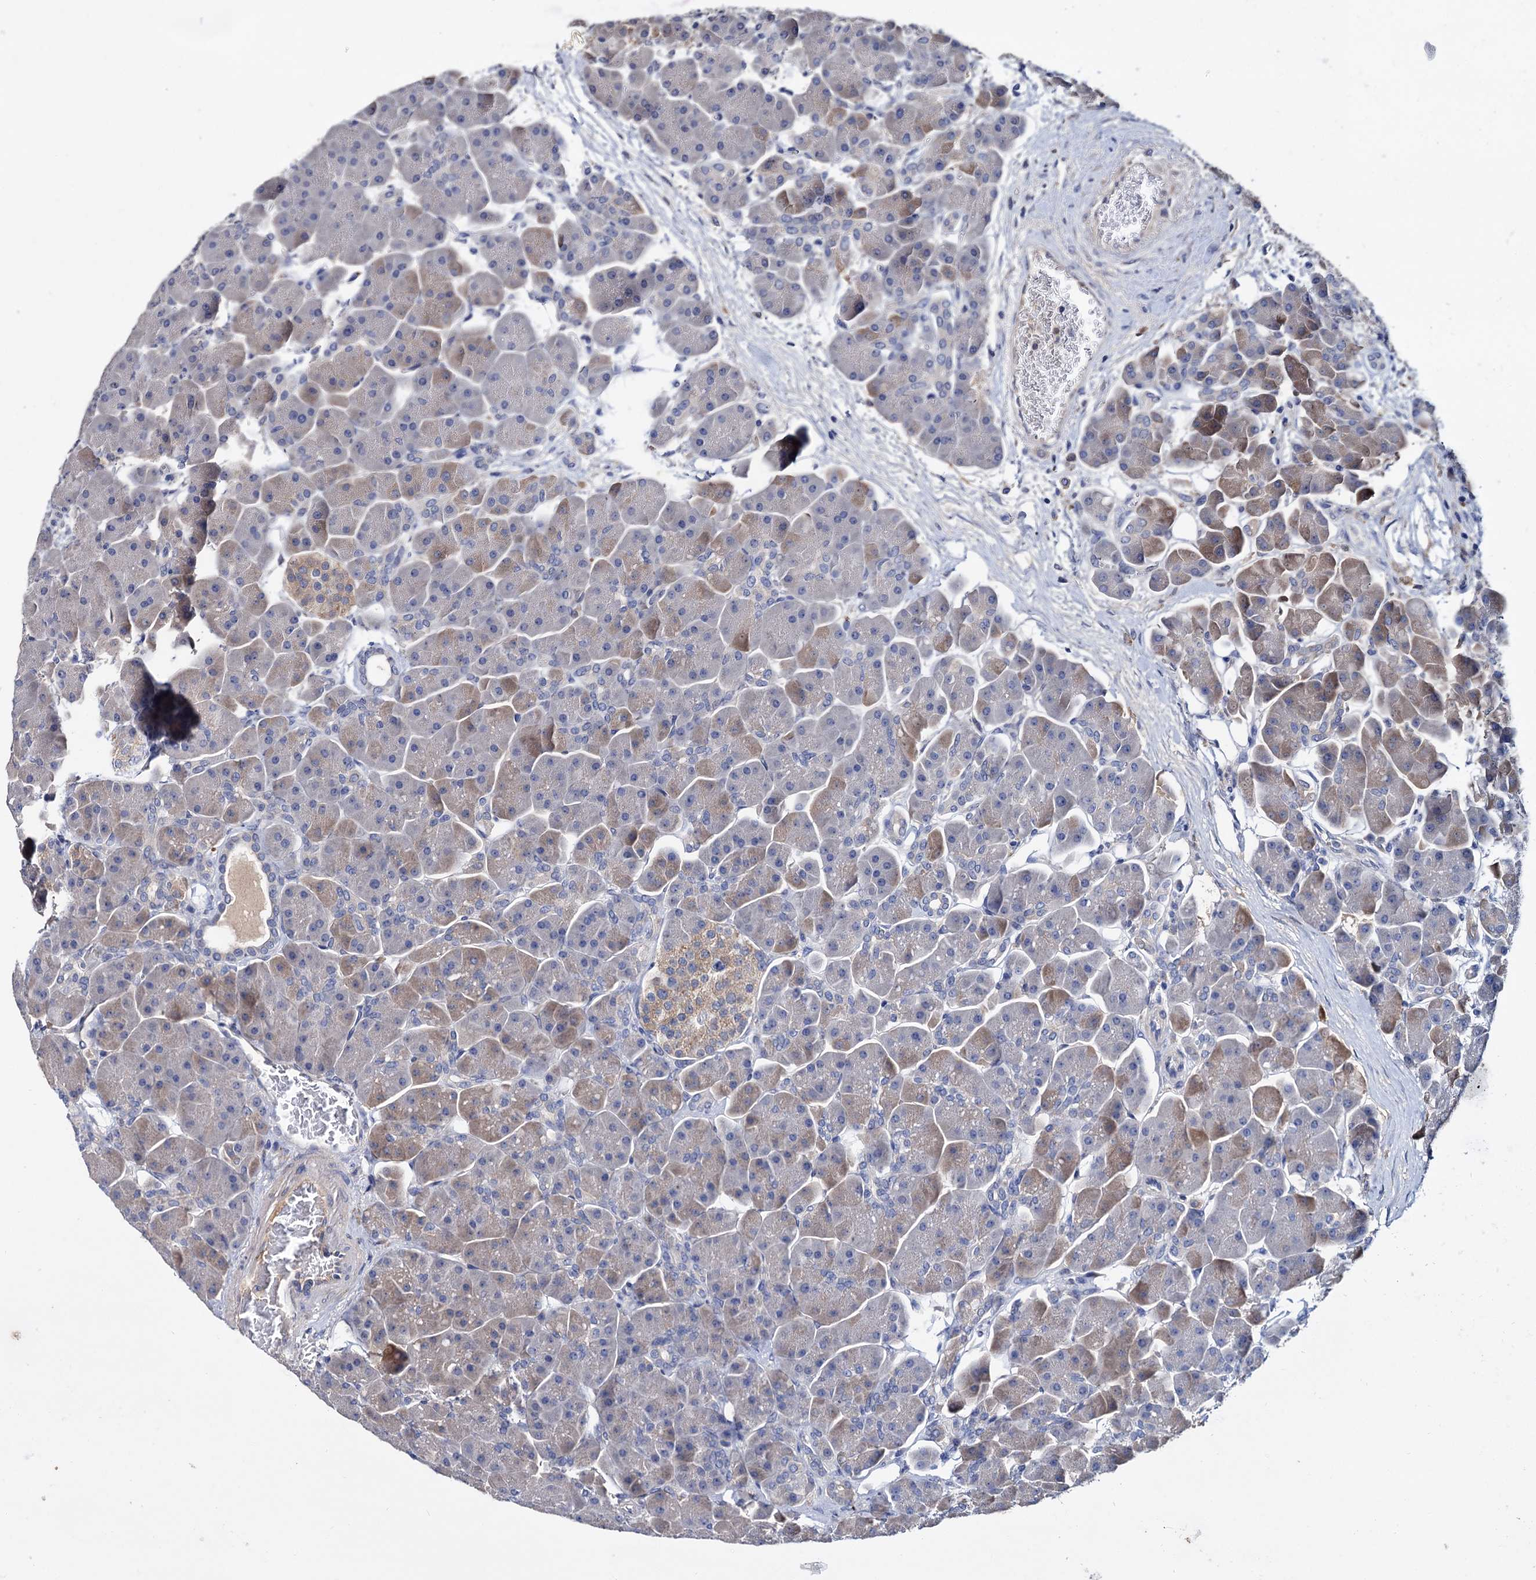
{"staining": {"intensity": "weak", "quantity": "<25%", "location": "cytoplasmic/membranous"}, "tissue": "pancreas", "cell_type": "Exocrine glandular cells", "image_type": "normal", "snomed": [{"axis": "morphology", "description": "Normal tissue, NOS"}, {"axis": "topography", "description": "Pancreas"}], "caption": "Exocrine glandular cells are negative for brown protein staining in benign pancreas. The staining was performed using DAB (3,3'-diaminobenzidine) to visualize the protein expression in brown, while the nuclei were stained in blue with hematoxylin (Magnification: 20x).", "gene": "NPAS4", "patient": {"sex": "male", "age": 66}}